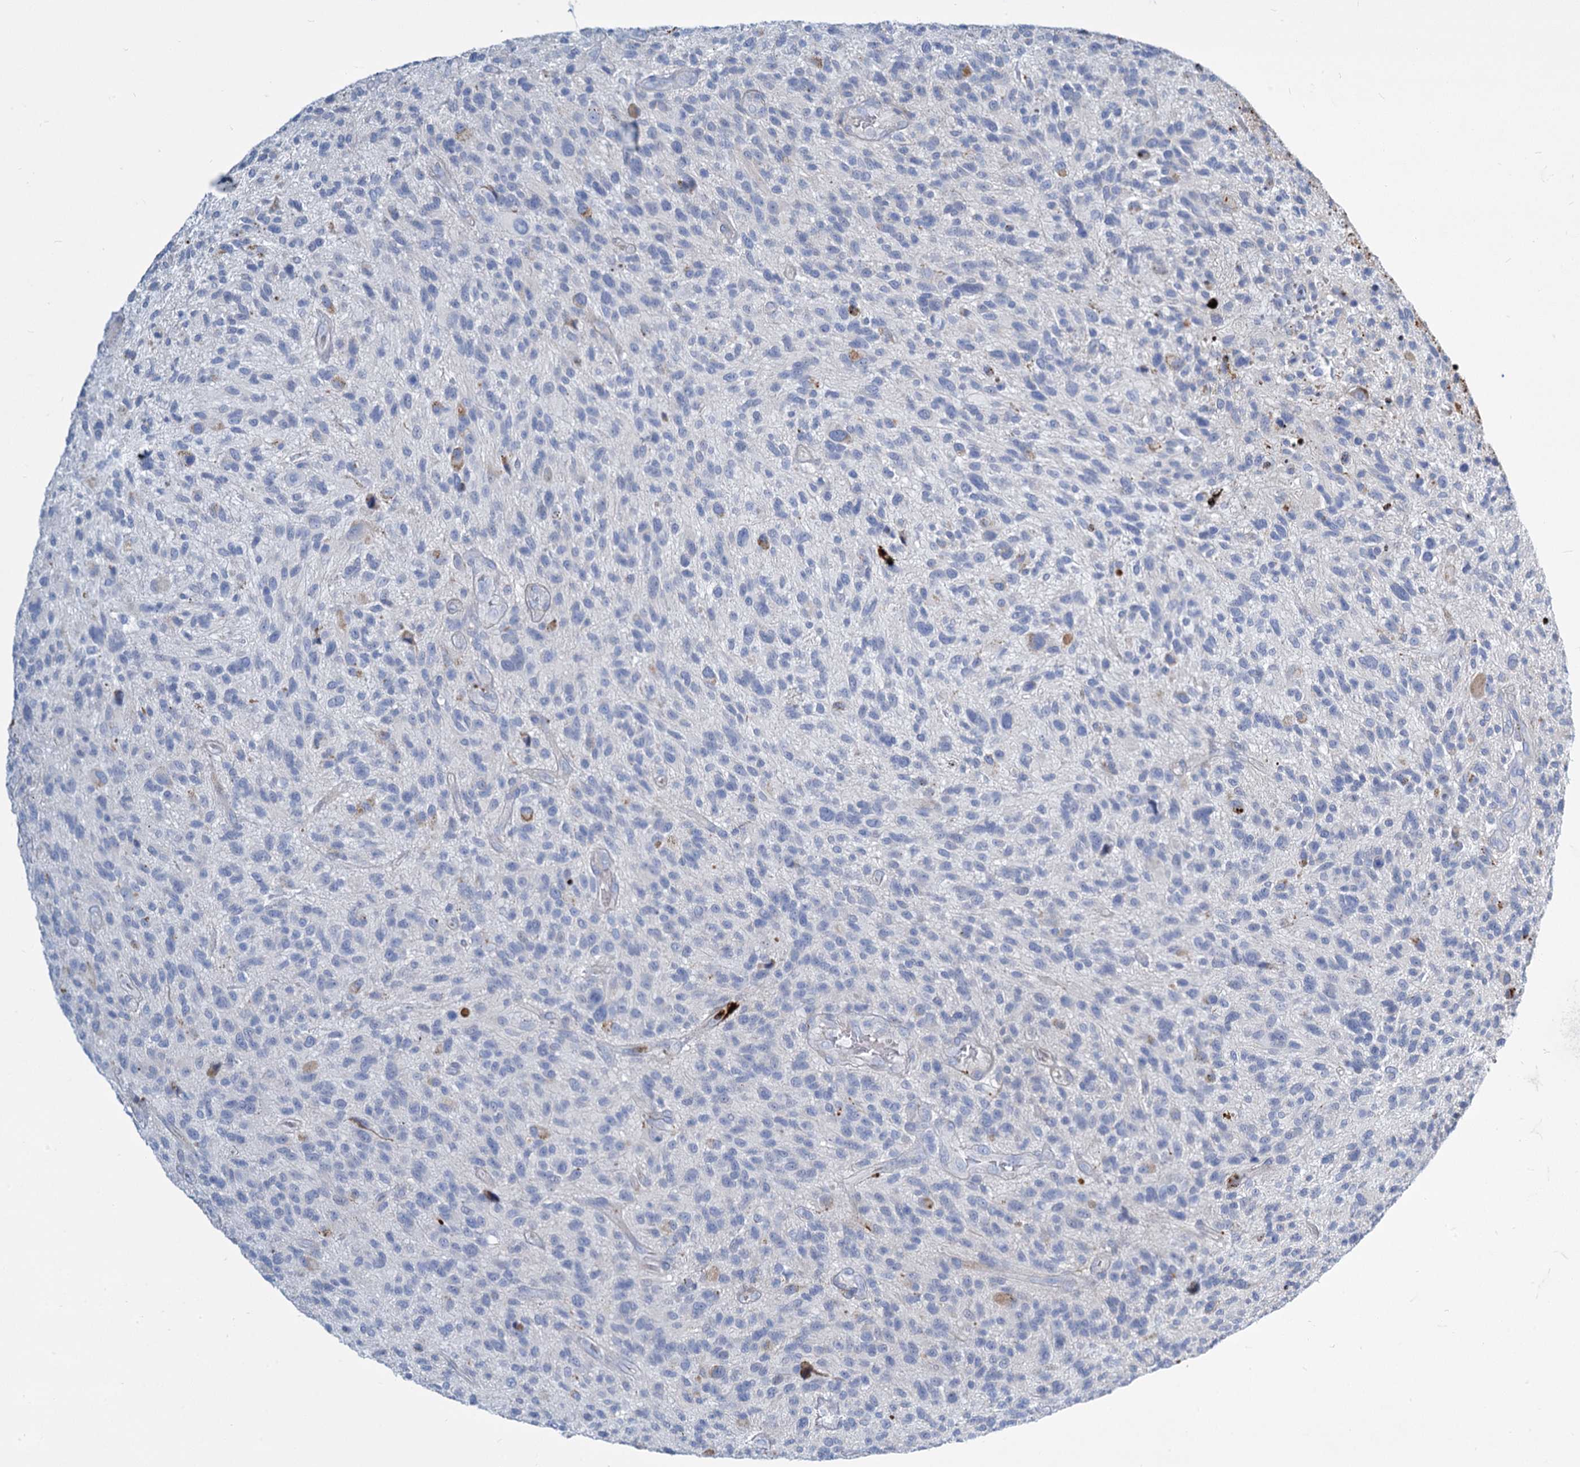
{"staining": {"intensity": "negative", "quantity": "none", "location": "none"}, "tissue": "glioma", "cell_type": "Tumor cells", "image_type": "cancer", "snomed": [{"axis": "morphology", "description": "Glioma, malignant, High grade"}, {"axis": "topography", "description": "Brain"}], "caption": "Photomicrograph shows no significant protein positivity in tumor cells of malignant high-grade glioma. The staining was performed using DAB to visualize the protein expression in brown, while the nuclei were stained in blue with hematoxylin (Magnification: 20x).", "gene": "TRIM77", "patient": {"sex": "male", "age": 47}}